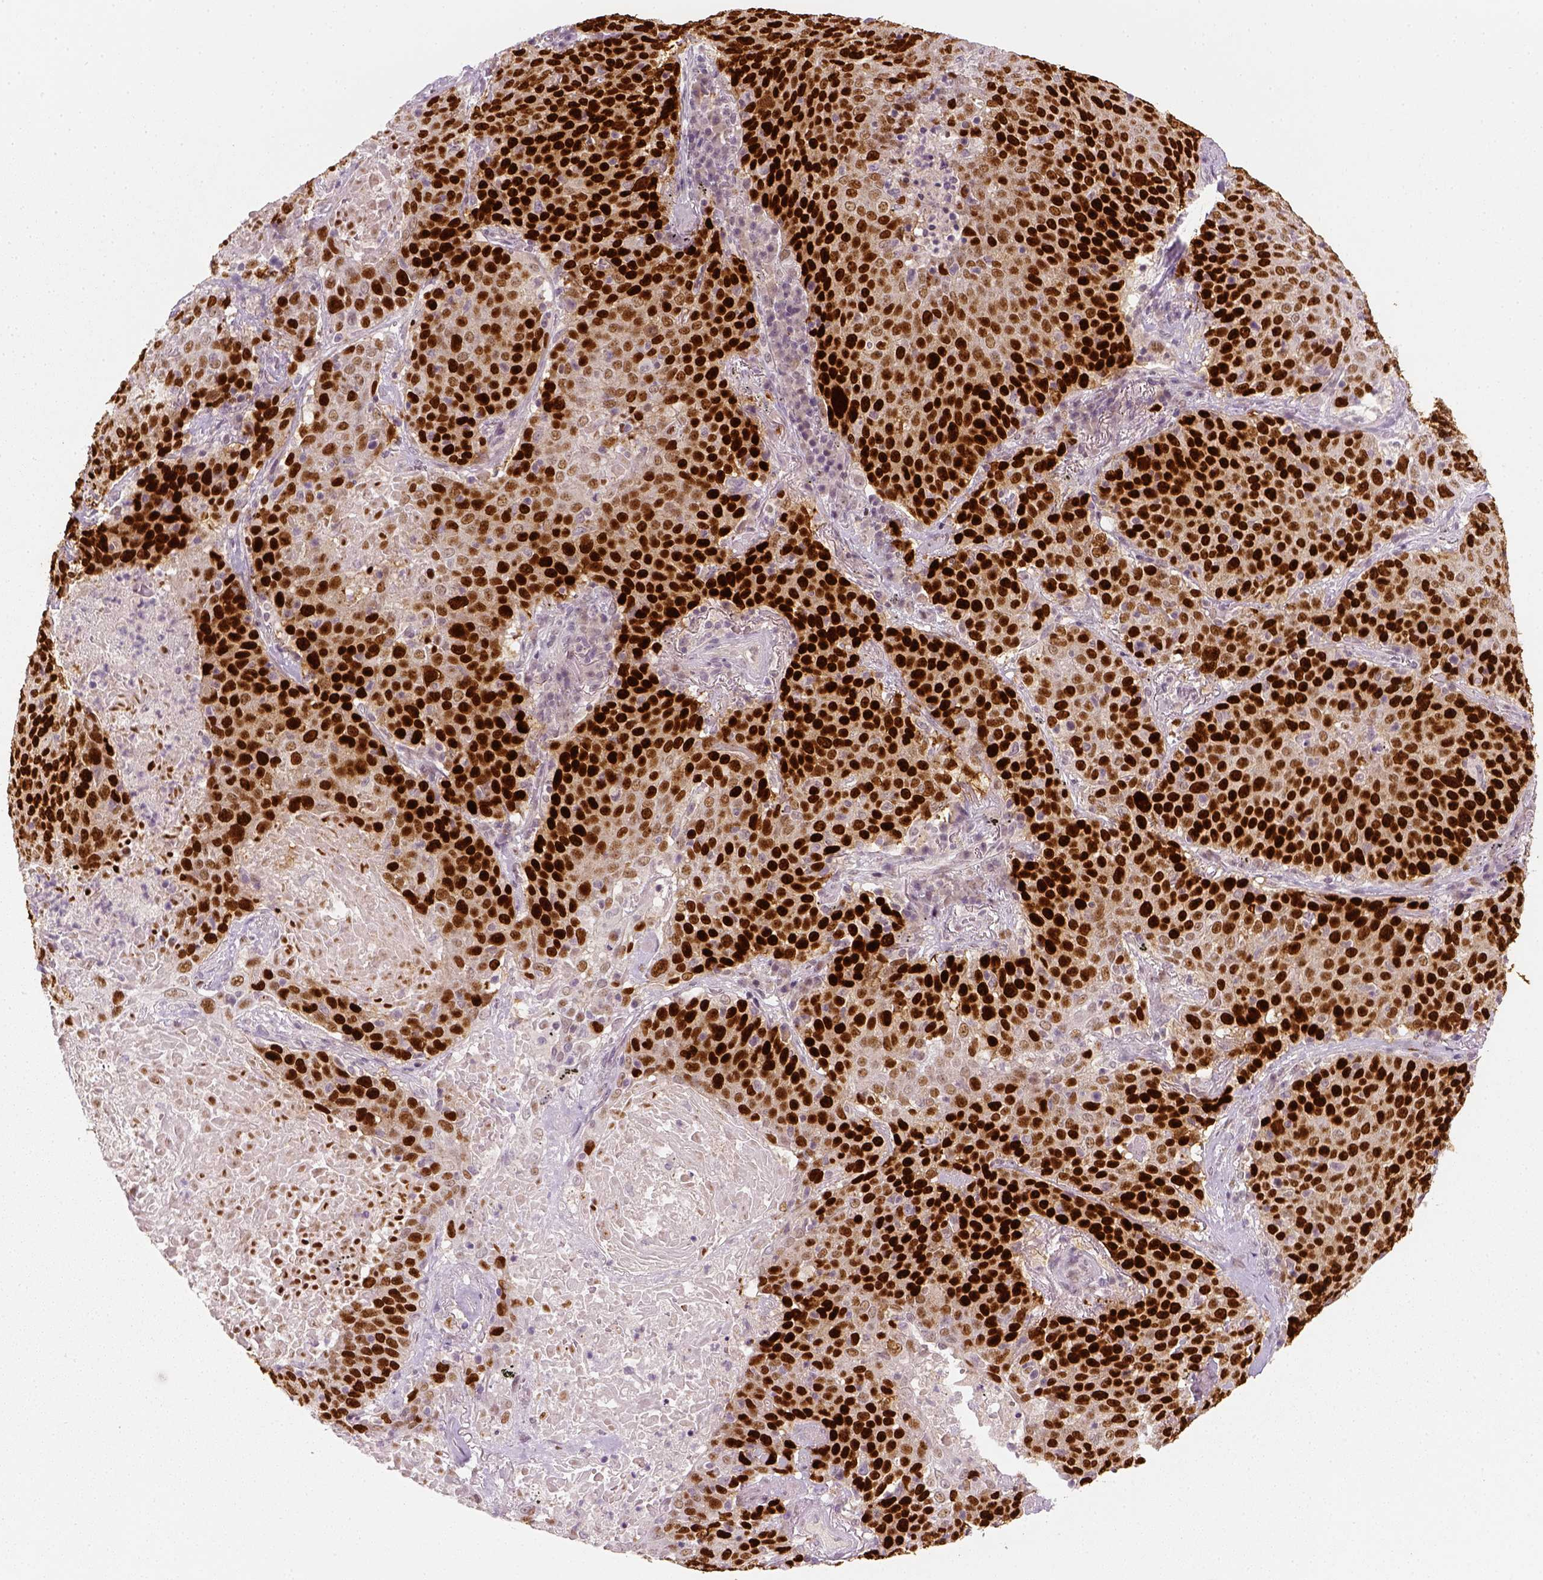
{"staining": {"intensity": "strong", "quantity": ">75%", "location": "nuclear"}, "tissue": "lung cancer", "cell_type": "Tumor cells", "image_type": "cancer", "snomed": [{"axis": "morphology", "description": "Squamous cell carcinoma, NOS"}, {"axis": "topography", "description": "Lung"}], "caption": "Protein staining demonstrates strong nuclear staining in about >75% of tumor cells in lung cancer.", "gene": "TP53", "patient": {"sex": "male", "age": 82}}